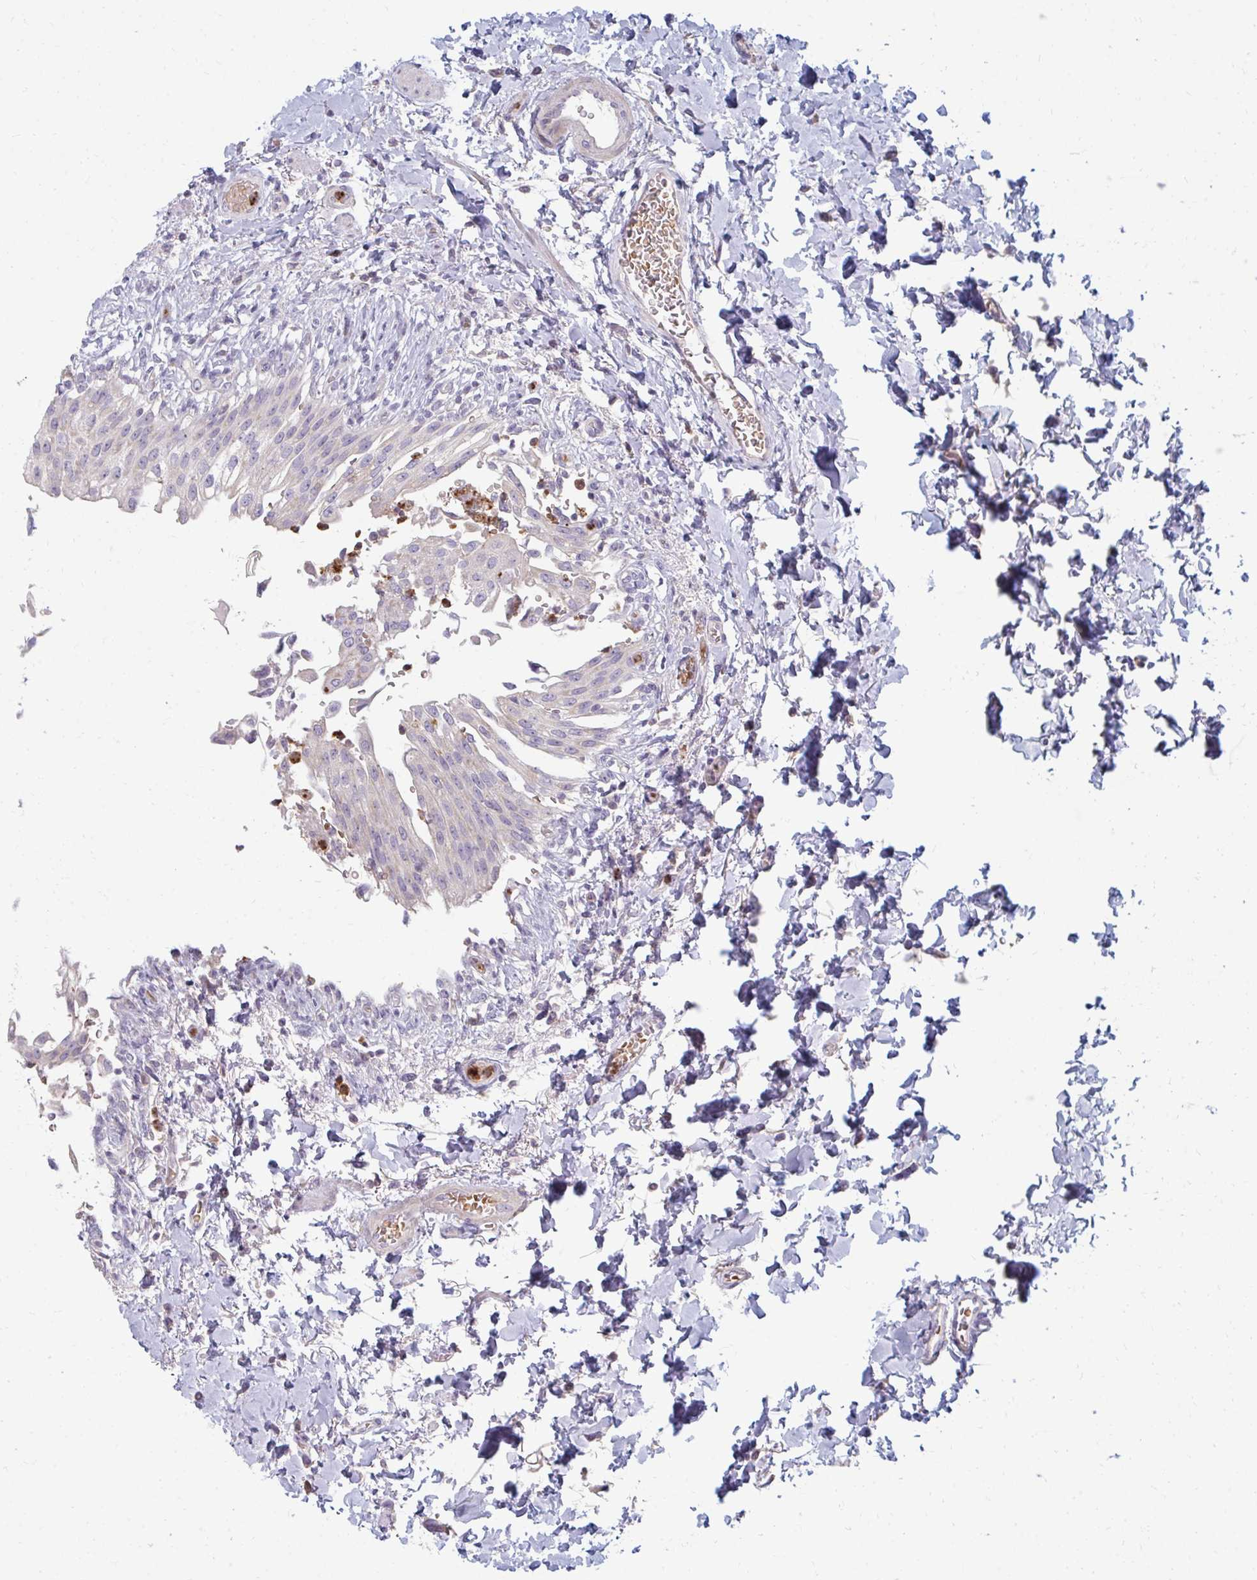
{"staining": {"intensity": "negative", "quantity": "none", "location": "none"}, "tissue": "urinary bladder", "cell_type": "Urothelial cells", "image_type": "normal", "snomed": [{"axis": "morphology", "description": "Normal tissue, NOS"}, {"axis": "topography", "description": "Urinary bladder"}, {"axis": "topography", "description": "Peripheral nerve tissue"}], "caption": "Photomicrograph shows no protein staining in urothelial cells of benign urinary bladder.", "gene": "RAB33A", "patient": {"sex": "female", "age": 60}}